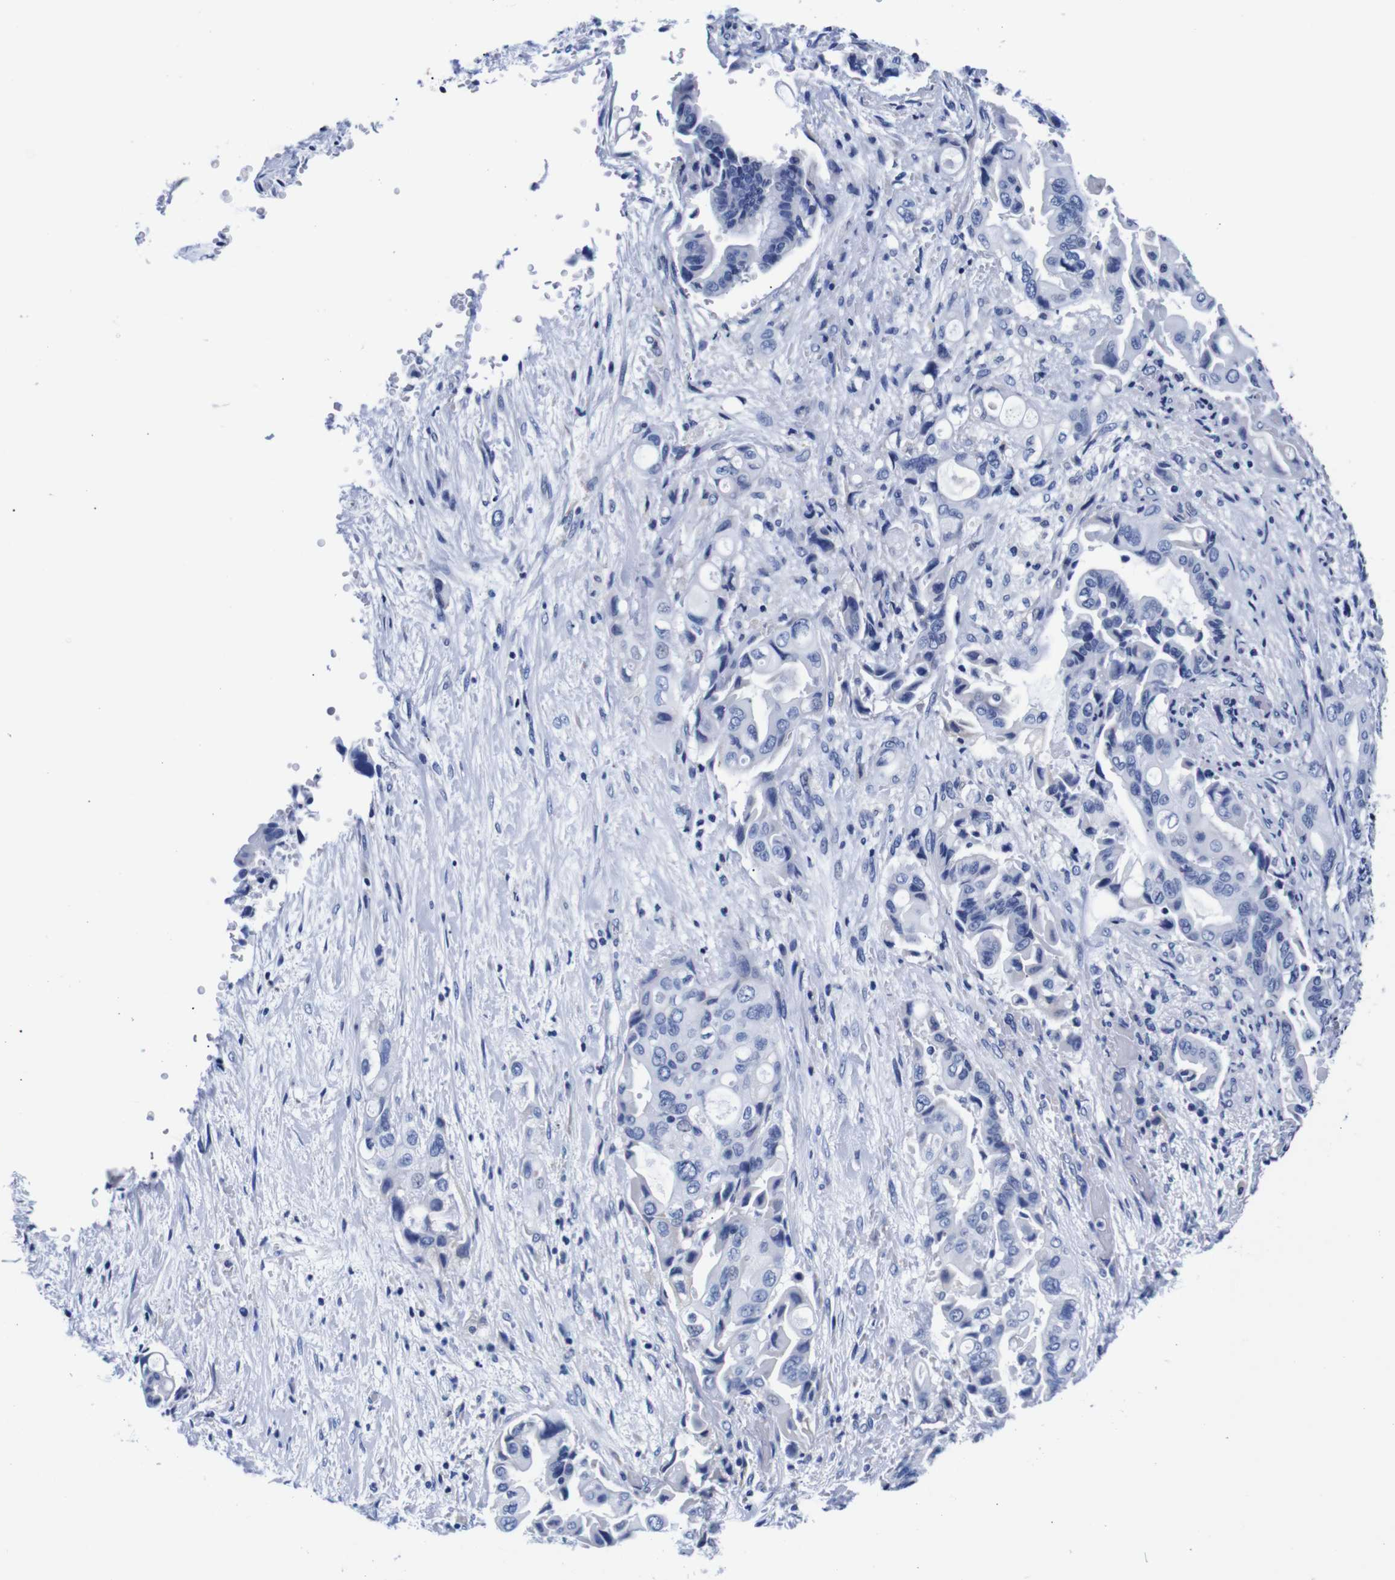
{"staining": {"intensity": "negative", "quantity": "none", "location": "none"}, "tissue": "liver cancer", "cell_type": "Tumor cells", "image_type": "cancer", "snomed": [{"axis": "morphology", "description": "Cholangiocarcinoma"}, {"axis": "topography", "description": "Liver"}], "caption": "IHC image of neoplastic tissue: liver cancer (cholangiocarcinoma) stained with DAB reveals no significant protein staining in tumor cells.", "gene": "CLEC4G", "patient": {"sex": "female", "age": 61}}